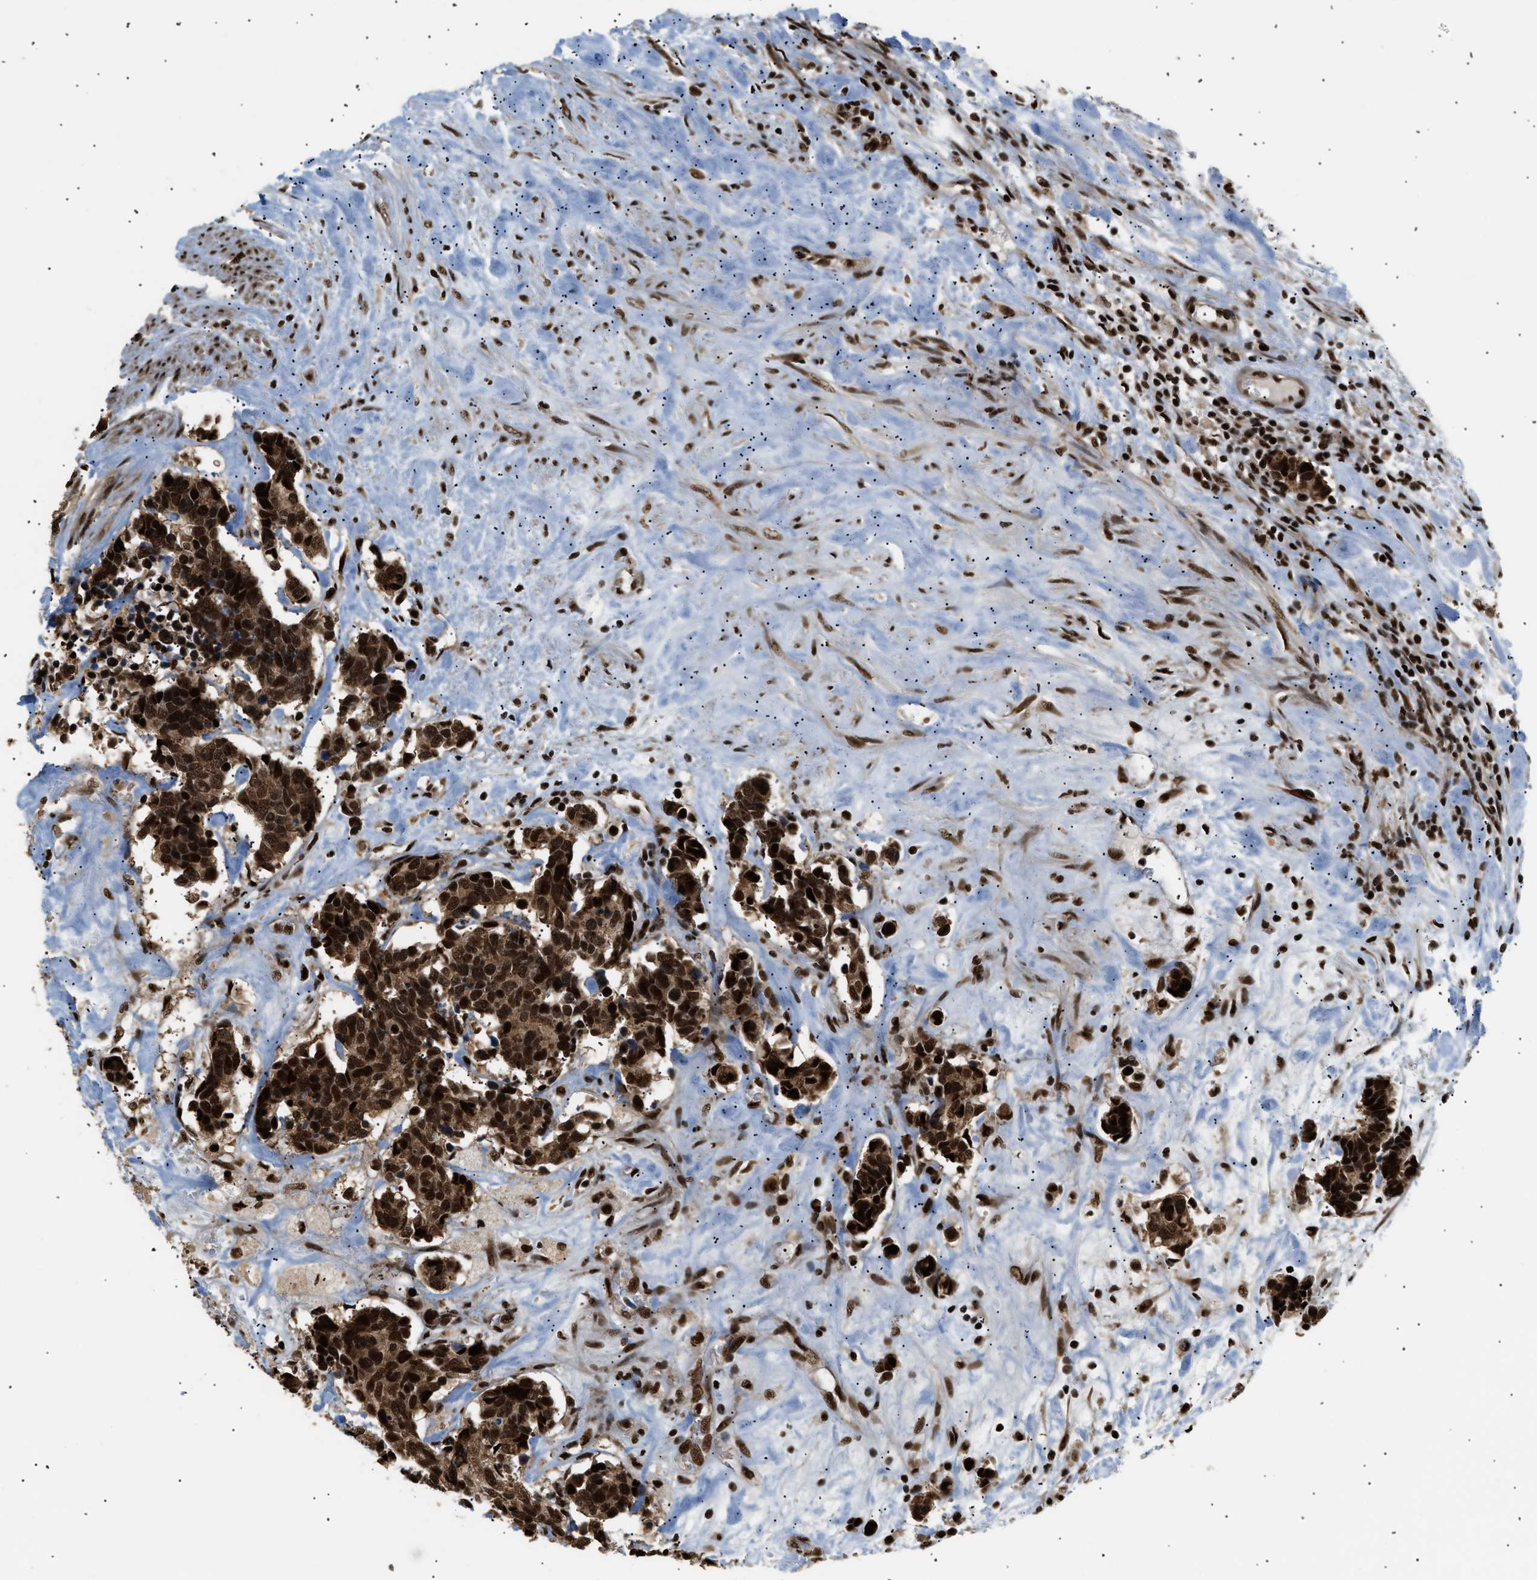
{"staining": {"intensity": "strong", "quantity": ">75%", "location": "cytoplasmic/membranous,nuclear"}, "tissue": "carcinoid", "cell_type": "Tumor cells", "image_type": "cancer", "snomed": [{"axis": "morphology", "description": "Carcinoma, NOS"}, {"axis": "morphology", "description": "Carcinoid, malignant, NOS"}, {"axis": "topography", "description": "Urinary bladder"}], "caption": "Human carcinoid stained for a protein (brown) exhibits strong cytoplasmic/membranous and nuclear positive positivity in approximately >75% of tumor cells.", "gene": "RBM5", "patient": {"sex": "male", "age": 57}}